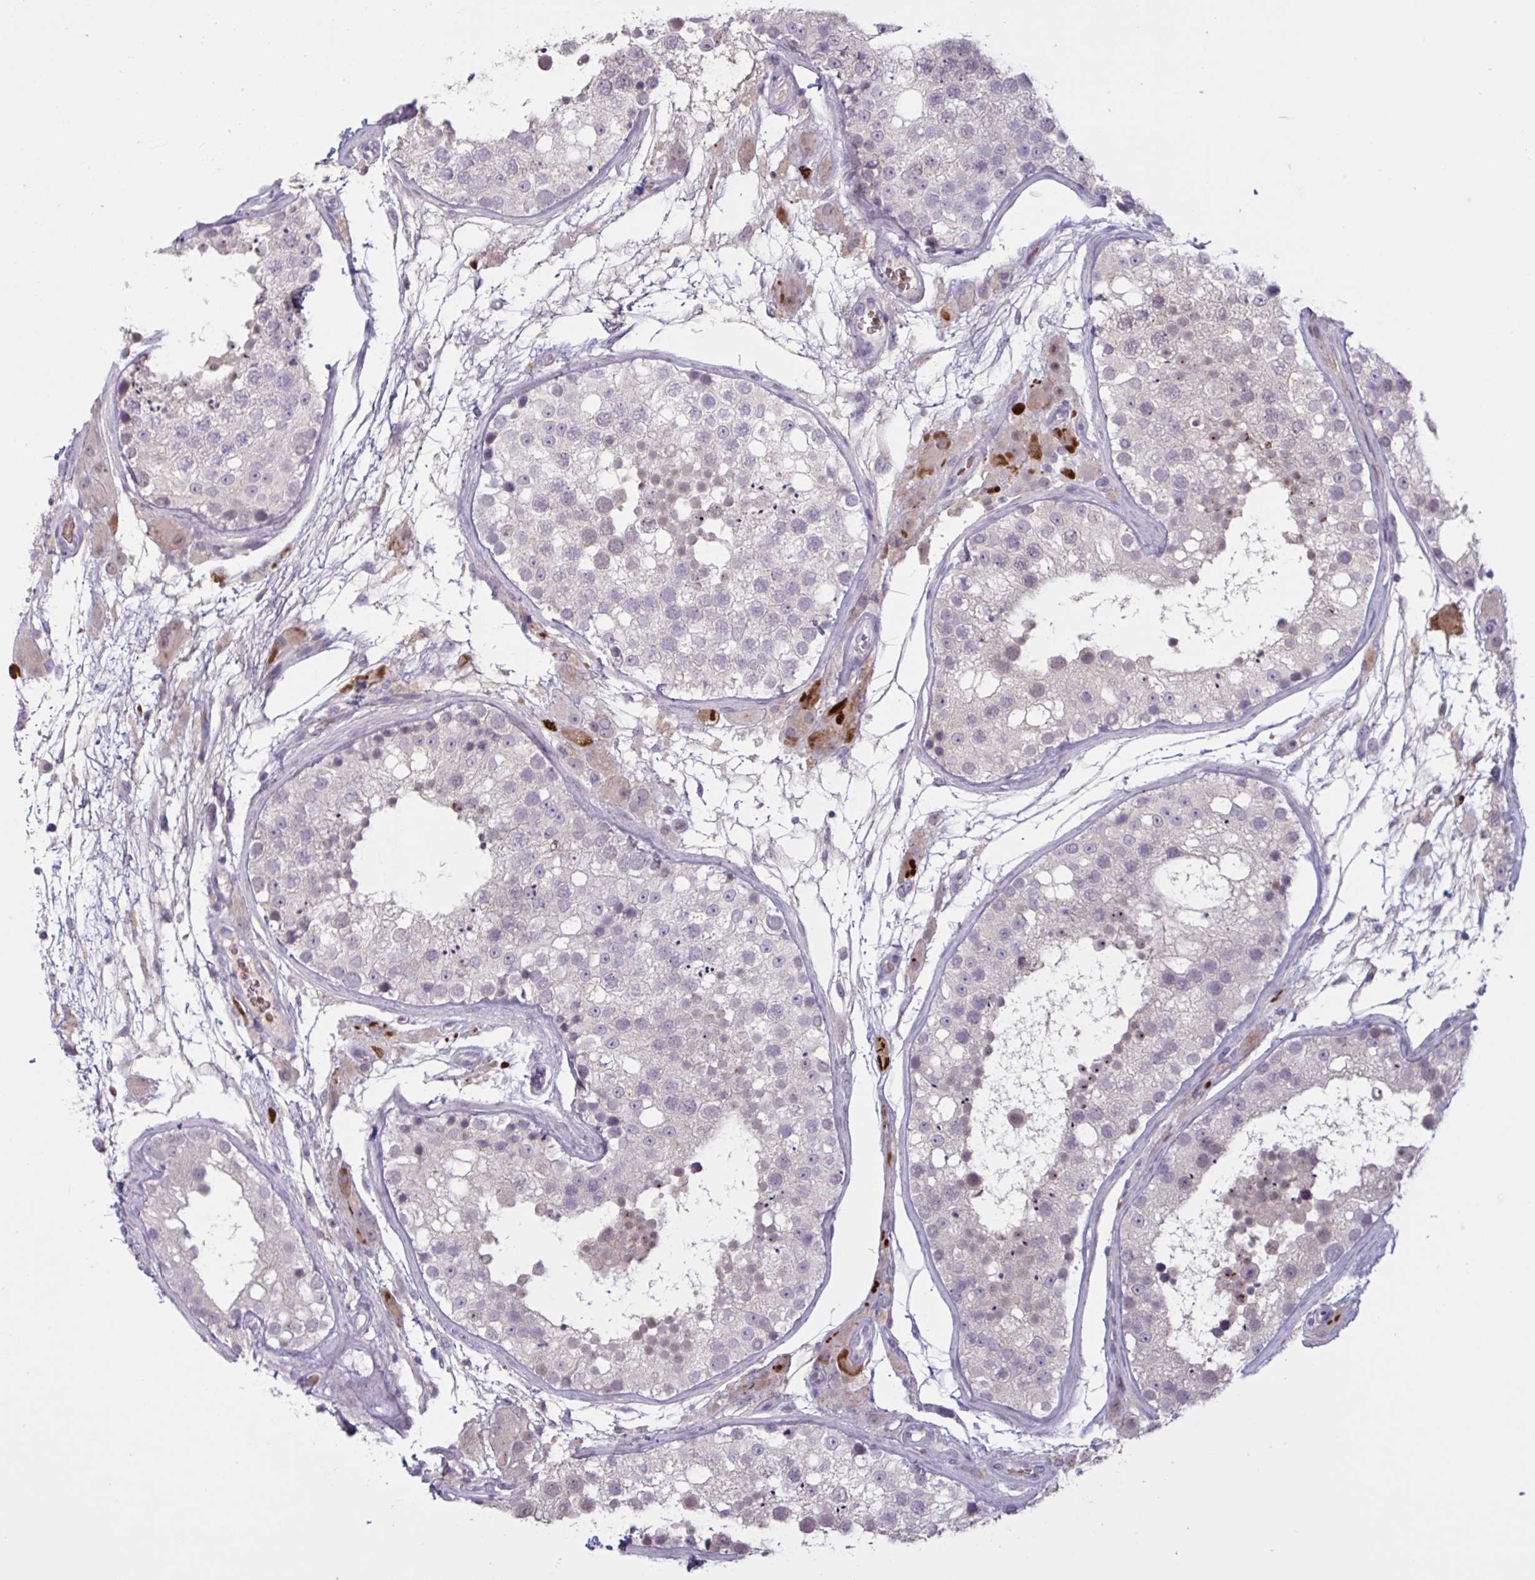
{"staining": {"intensity": "negative", "quantity": "none", "location": "none"}, "tissue": "testis", "cell_type": "Cells in seminiferous ducts", "image_type": "normal", "snomed": [{"axis": "morphology", "description": "Normal tissue, NOS"}, {"axis": "topography", "description": "Testis"}], "caption": "Cells in seminiferous ducts show no significant expression in benign testis. (DAB (3,3'-diaminobenzidine) immunohistochemistry with hematoxylin counter stain).", "gene": "ENSG00000281613", "patient": {"sex": "male", "age": 26}}